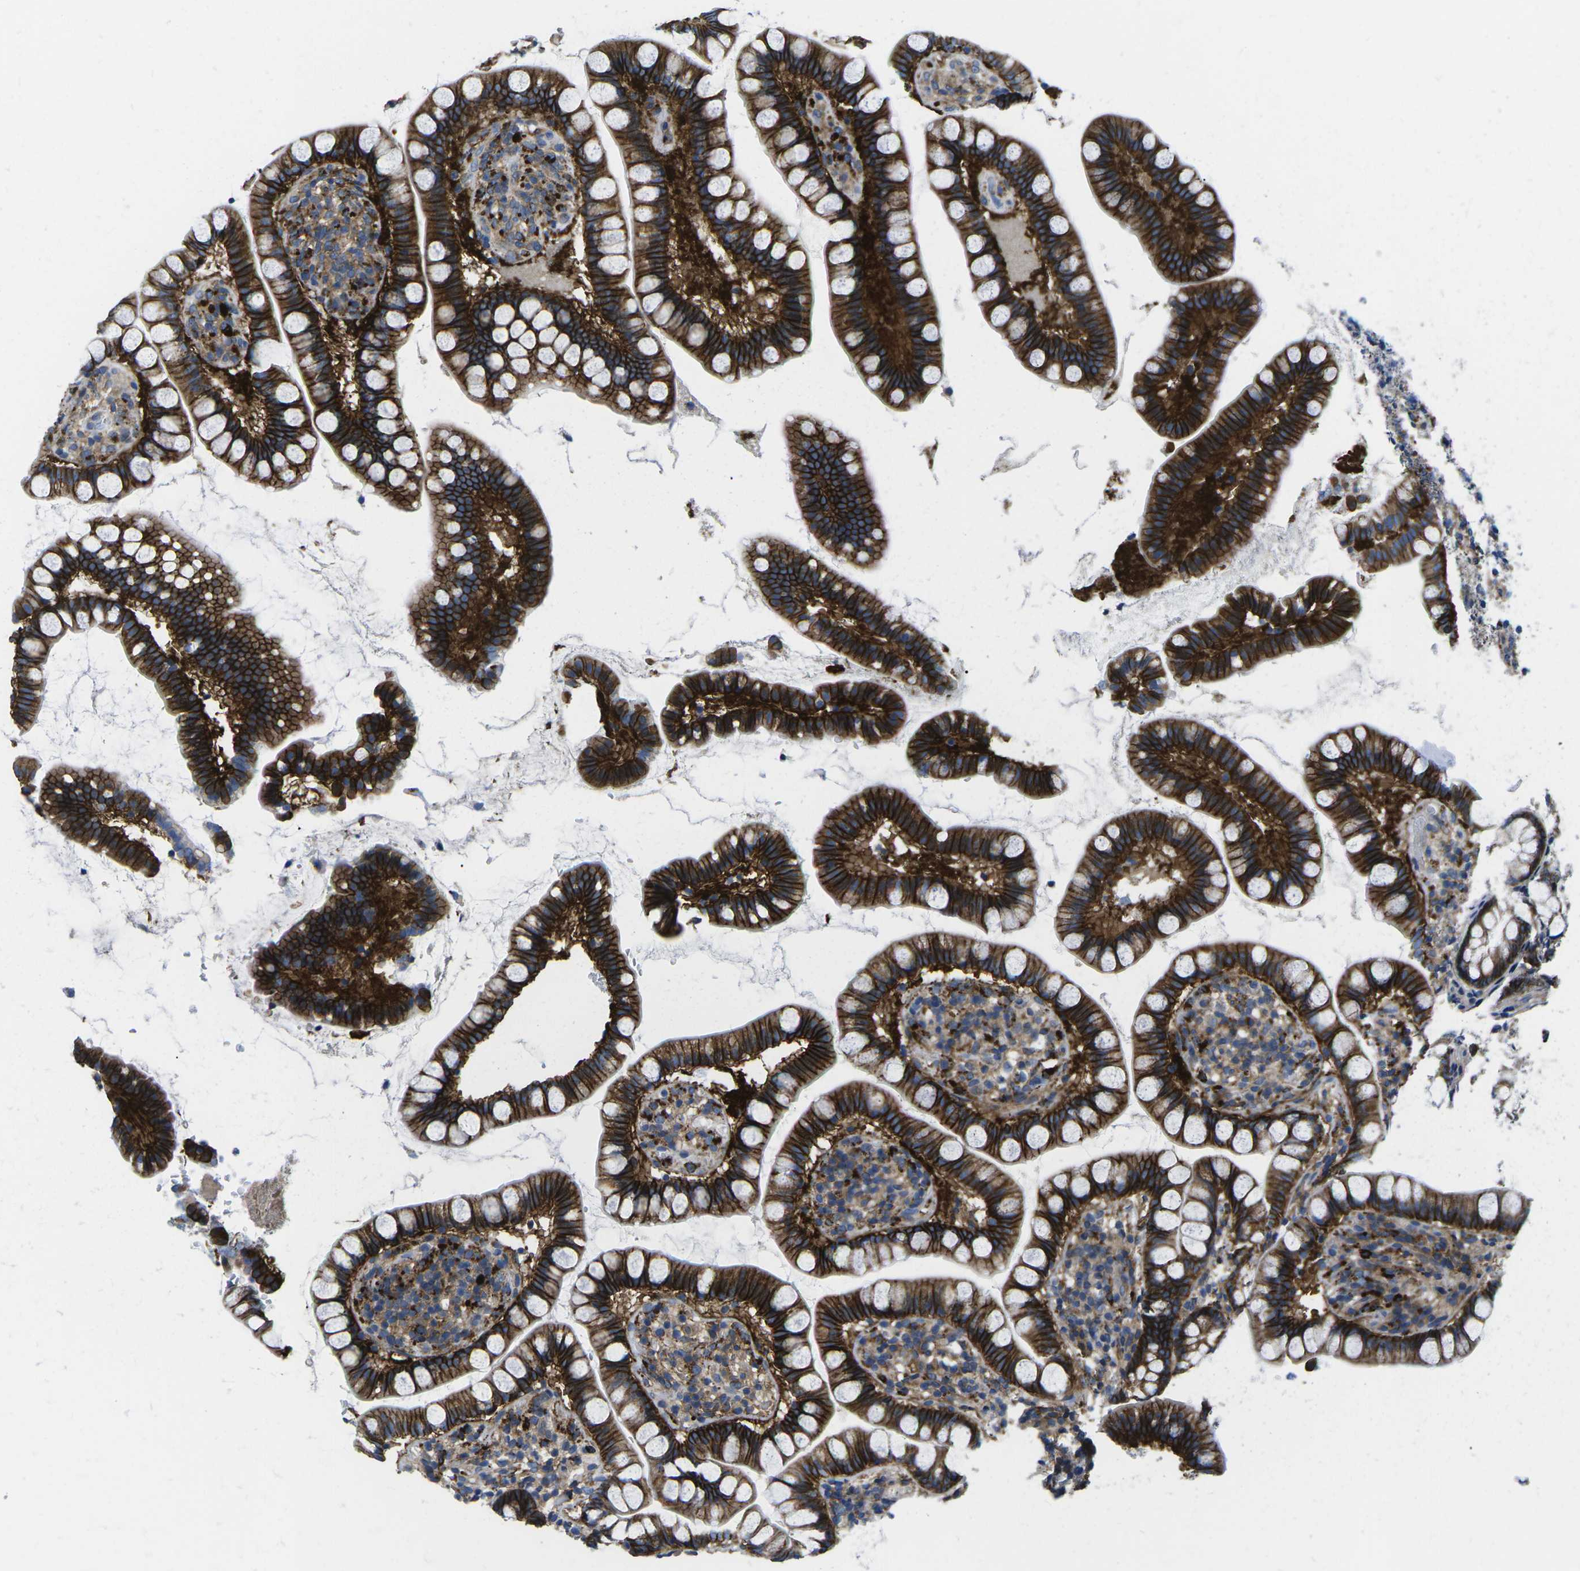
{"staining": {"intensity": "strong", "quantity": ">75%", "location": "cytoplasmic/membranous"}, "tissue": "small intestine", "cell_type": "Glandular cells", "image_type": "normal", "snomed": [{"axis": "morphology", "description": "Normal tissue, NOS"}, {"axis": "topography", "description": "Small intestine"}], "caption": "Unremarkable small intestine demonstrates strong cytoplasmic/membranous expression in about >75% of glandular cells, visualized by immunohistochemistry. The staining is performed using DAB (3,3'-diaminobenzidine) brown chromogen to label protein expression. The nuclei are counter-stained blue using hematoxylin.", "gene": "DLG1", "patient": {"sex": "female", "age": 84}}